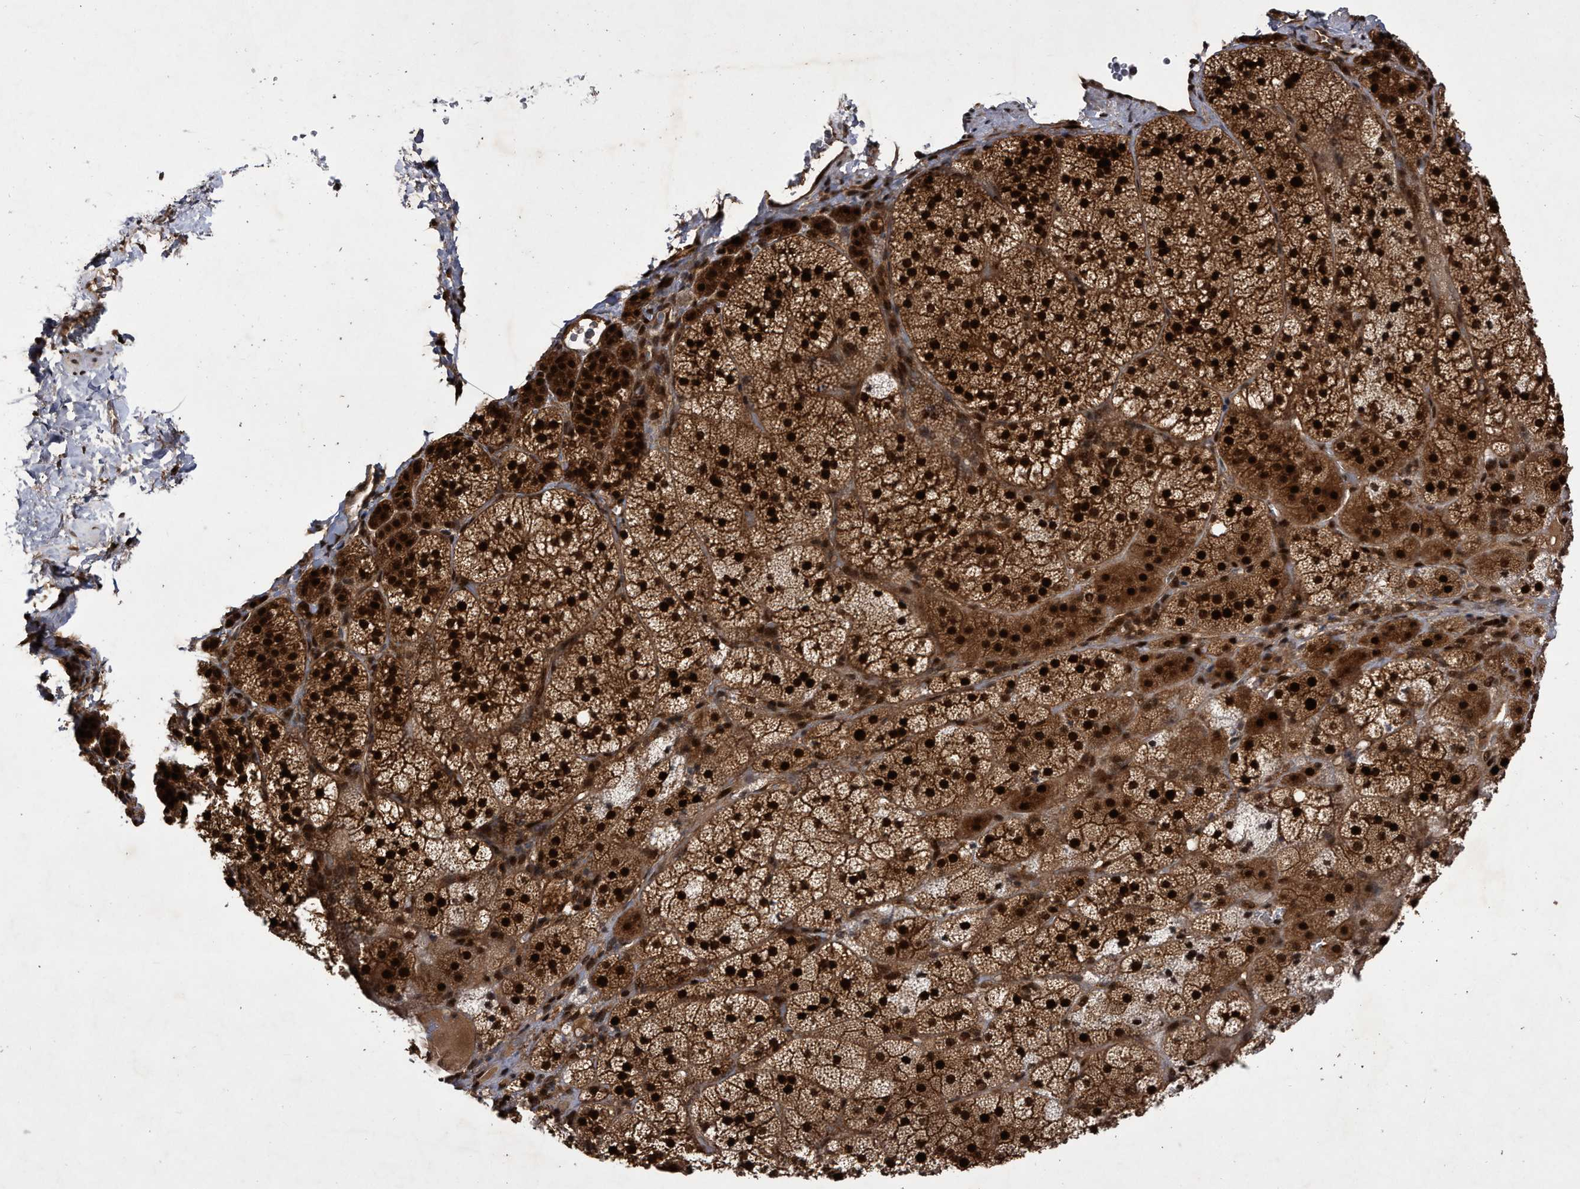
{"staining": {"intensity": "strong", "quantity": ">75%", "location": "cytoplasmic/membranous,nuclear"}, "tissue": "adrenal gland", "cell_type": "Glandular cells", "image_type": "normal", "snomed": [{"axis": "morphology", "description": "Normal tissue, NOS"}, {"axis": "topography", "description": "Adrenal gland"}], "caption": "IHC of unremarkable adrenal gland shows high levels of strong cytoplasmic/membranous,nuclear staining in about >75% of glandular cells.", "gene": "RAD23B", "patient": {"sex": "female", "age": 44}}